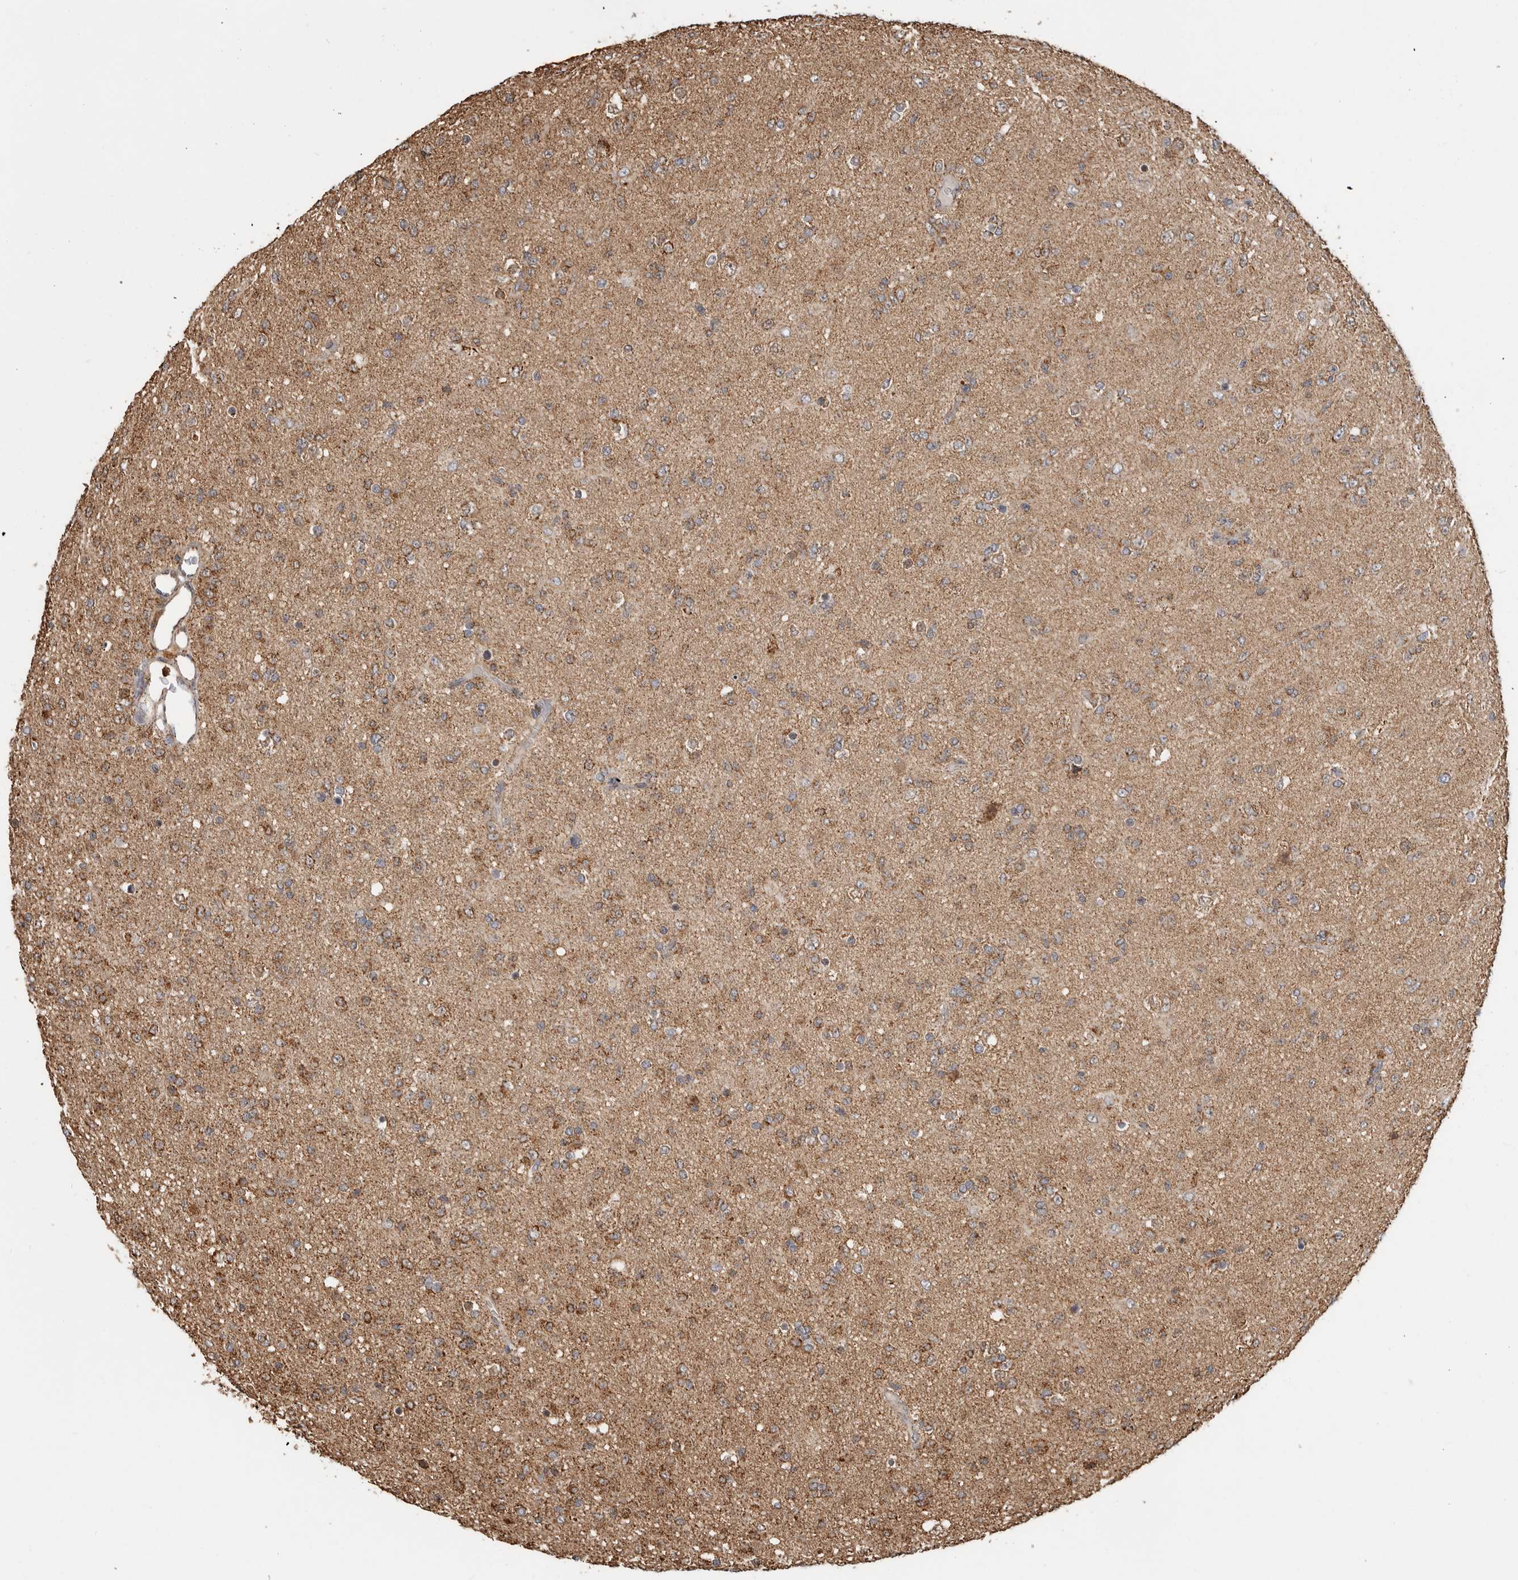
{"staining": {"intensity": "moderate", "quantity": "25%-75%", "location": "cytoplasmic/membranous"}, "tissue": "glioma", "cell_type": "Tumor cells", "image_type": "cancer", "snomed": [{"axis": "morphology", "description": "Glioma, malignant, Low grade"}, {"axis": "topography", "description": "Brain"}], "caption": "Immunohistochemistry (IHC) histopathology image of neoplastic tissue: low-grade glioma (malignant) stained using immunohistochemistry shows medium levels of moderate protein expression localized specifically in the cytoplasmic/membranous of tumor cells, appearing as a cytoplasmic/membranous brown color.", "gene": "GCNT2", "patient": {"sex": "male", "age": 65}}